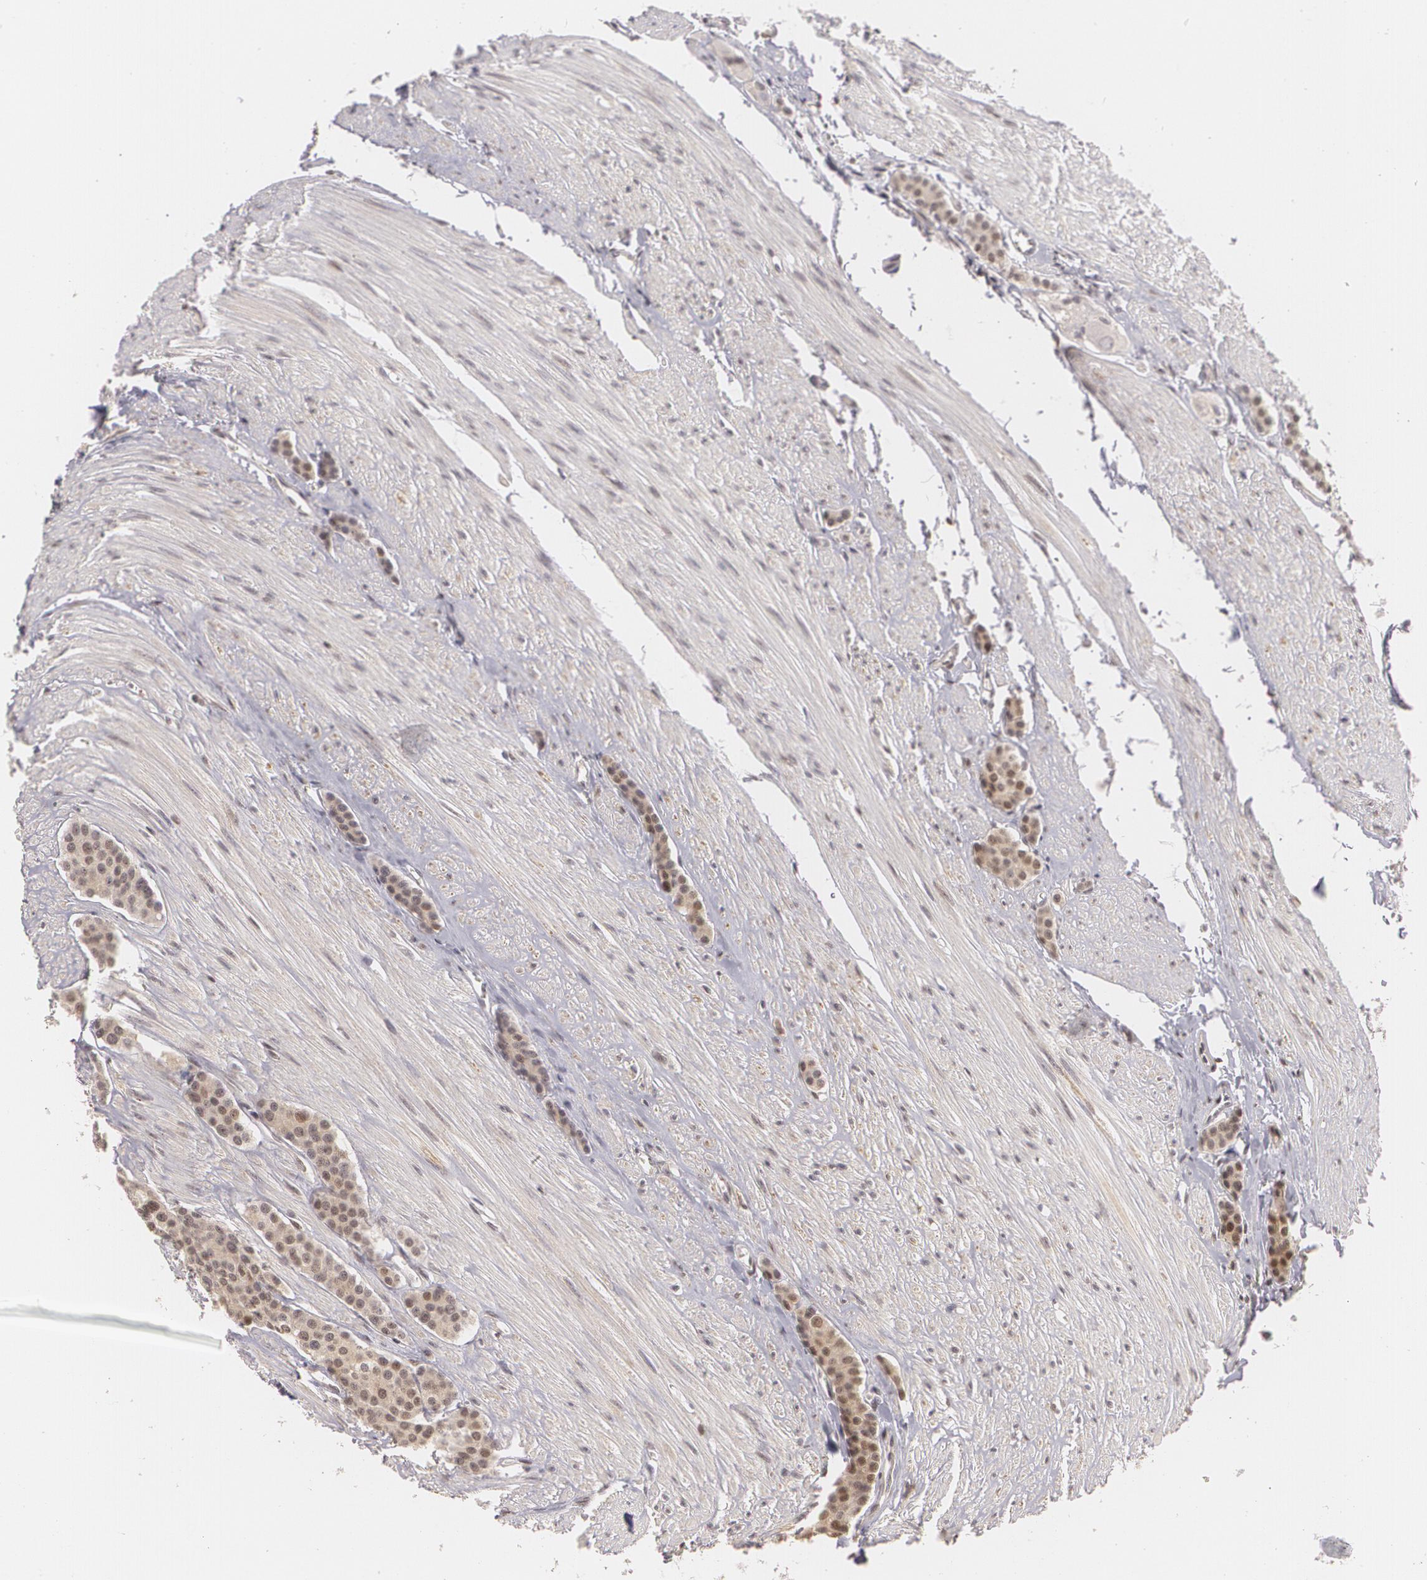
{"staining": {"intensity": "weak", "quantity": "25%-75%", "location": "nuclear"}, "tissue": "carcinoid", "cell_type": "Tumor cells", "image_type": "cancer", "snomed": [{"axis": "morphology", "description": "Carcinoid, malignant, NOS"}, {"axis": "topography", "description": "Small intestine"}], "caption": "A photomicrograph showing weak nuclear expression in about 25%-75% of tumor cells in carcinoid (malignant), as visualized by brown immunohistochemical staining.", "gene": "ZBTB16", "patient": {"sex": "male", "age": 60}}